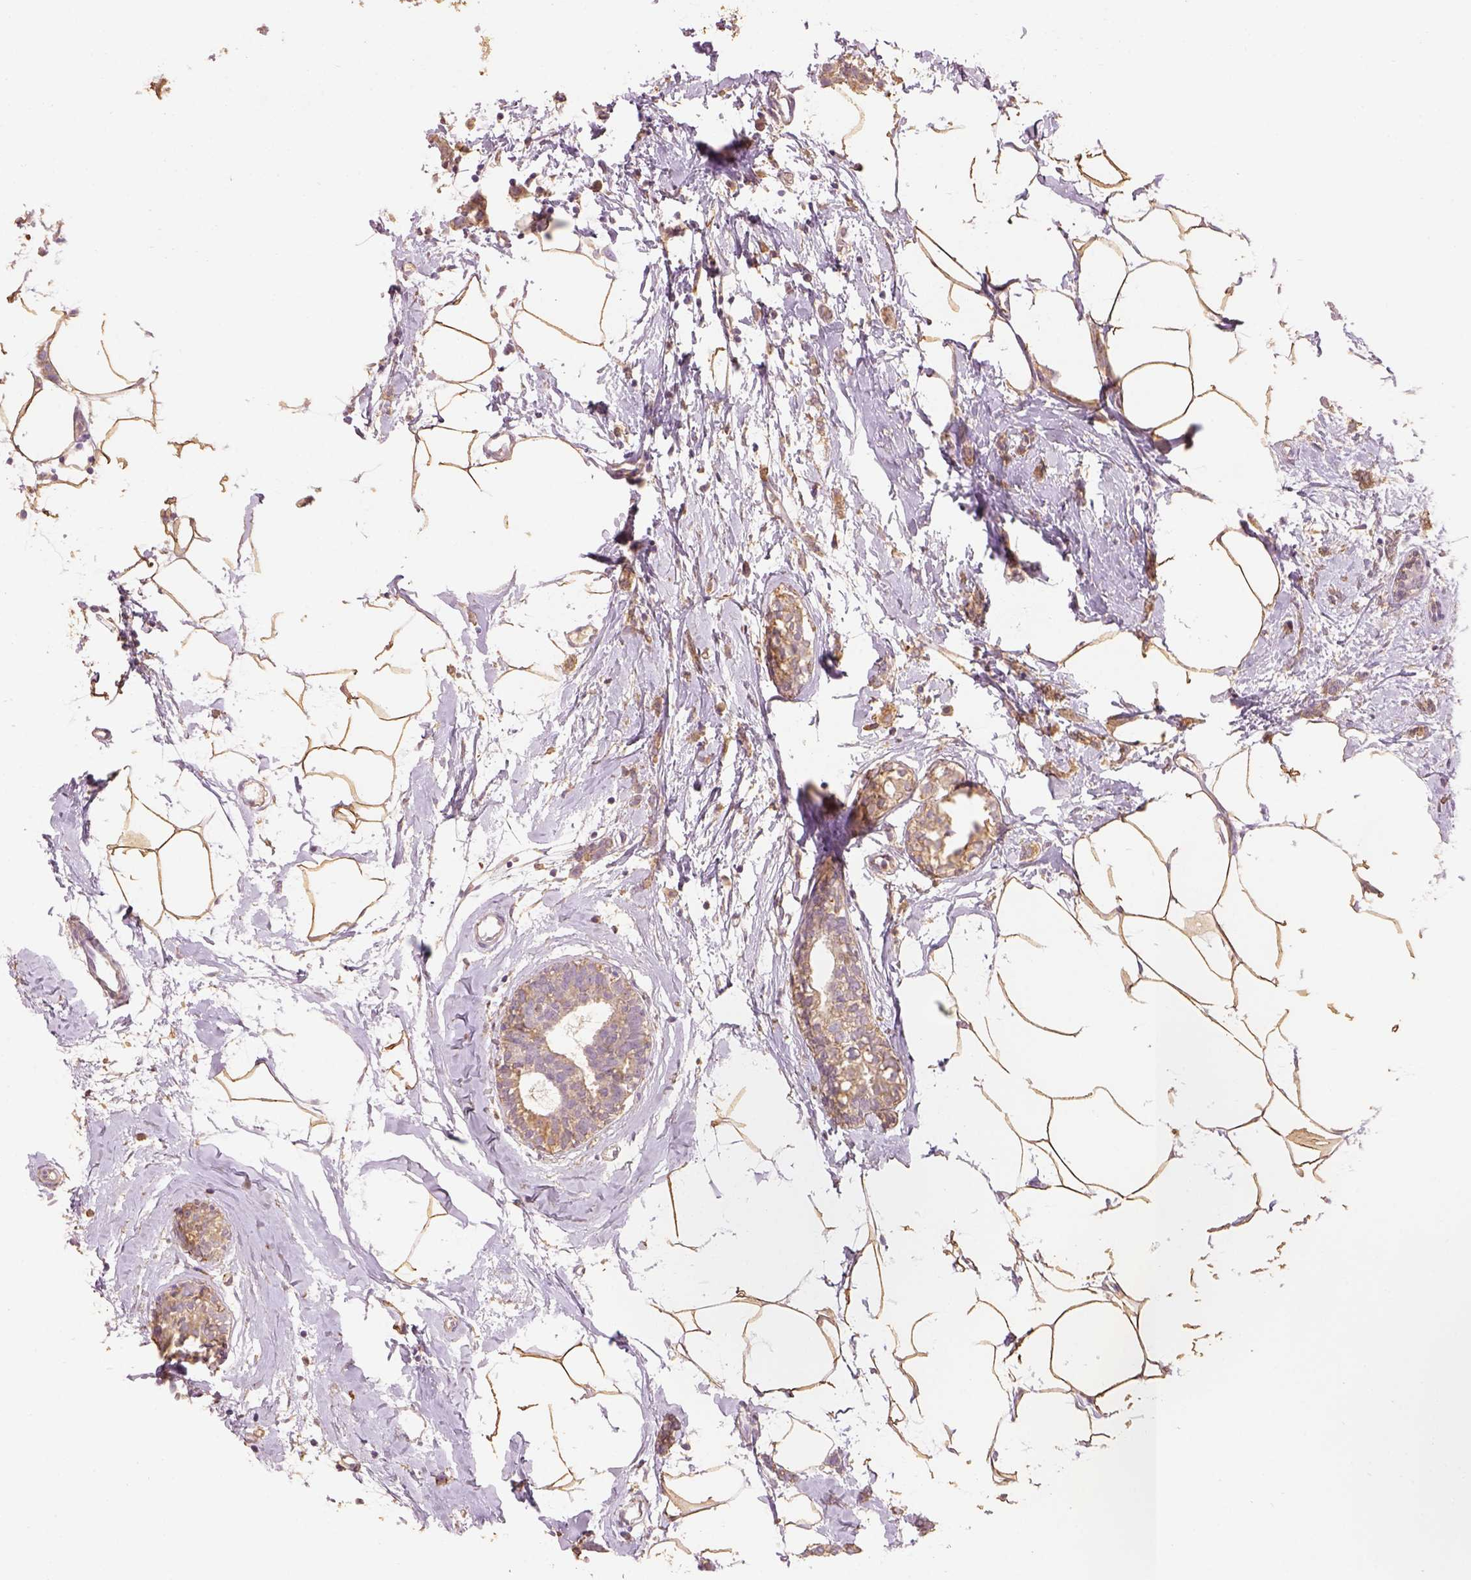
{"staining": {"intensity": "moderate", "quantity": ">75%", "location": "cytoplasmic/membranous"}, "tissue": "breast cancer", "cell_type": "Tumor cells", "image_type": "cancer", "snomed": [{"axis": "morphology", "description": "Duct carcinoma"}, {"axis": "topography", "description": "Breast"}], "caption": "There is medium levels of moderate cytoplasmic/membranous staining in tumor cells of breast cancer (invasive ductal carcinoma), as demonstrated by immunohistochemical staining (brown color).", "gene": "AP2B1", "patient": {"sex": "female", "age": 40}}